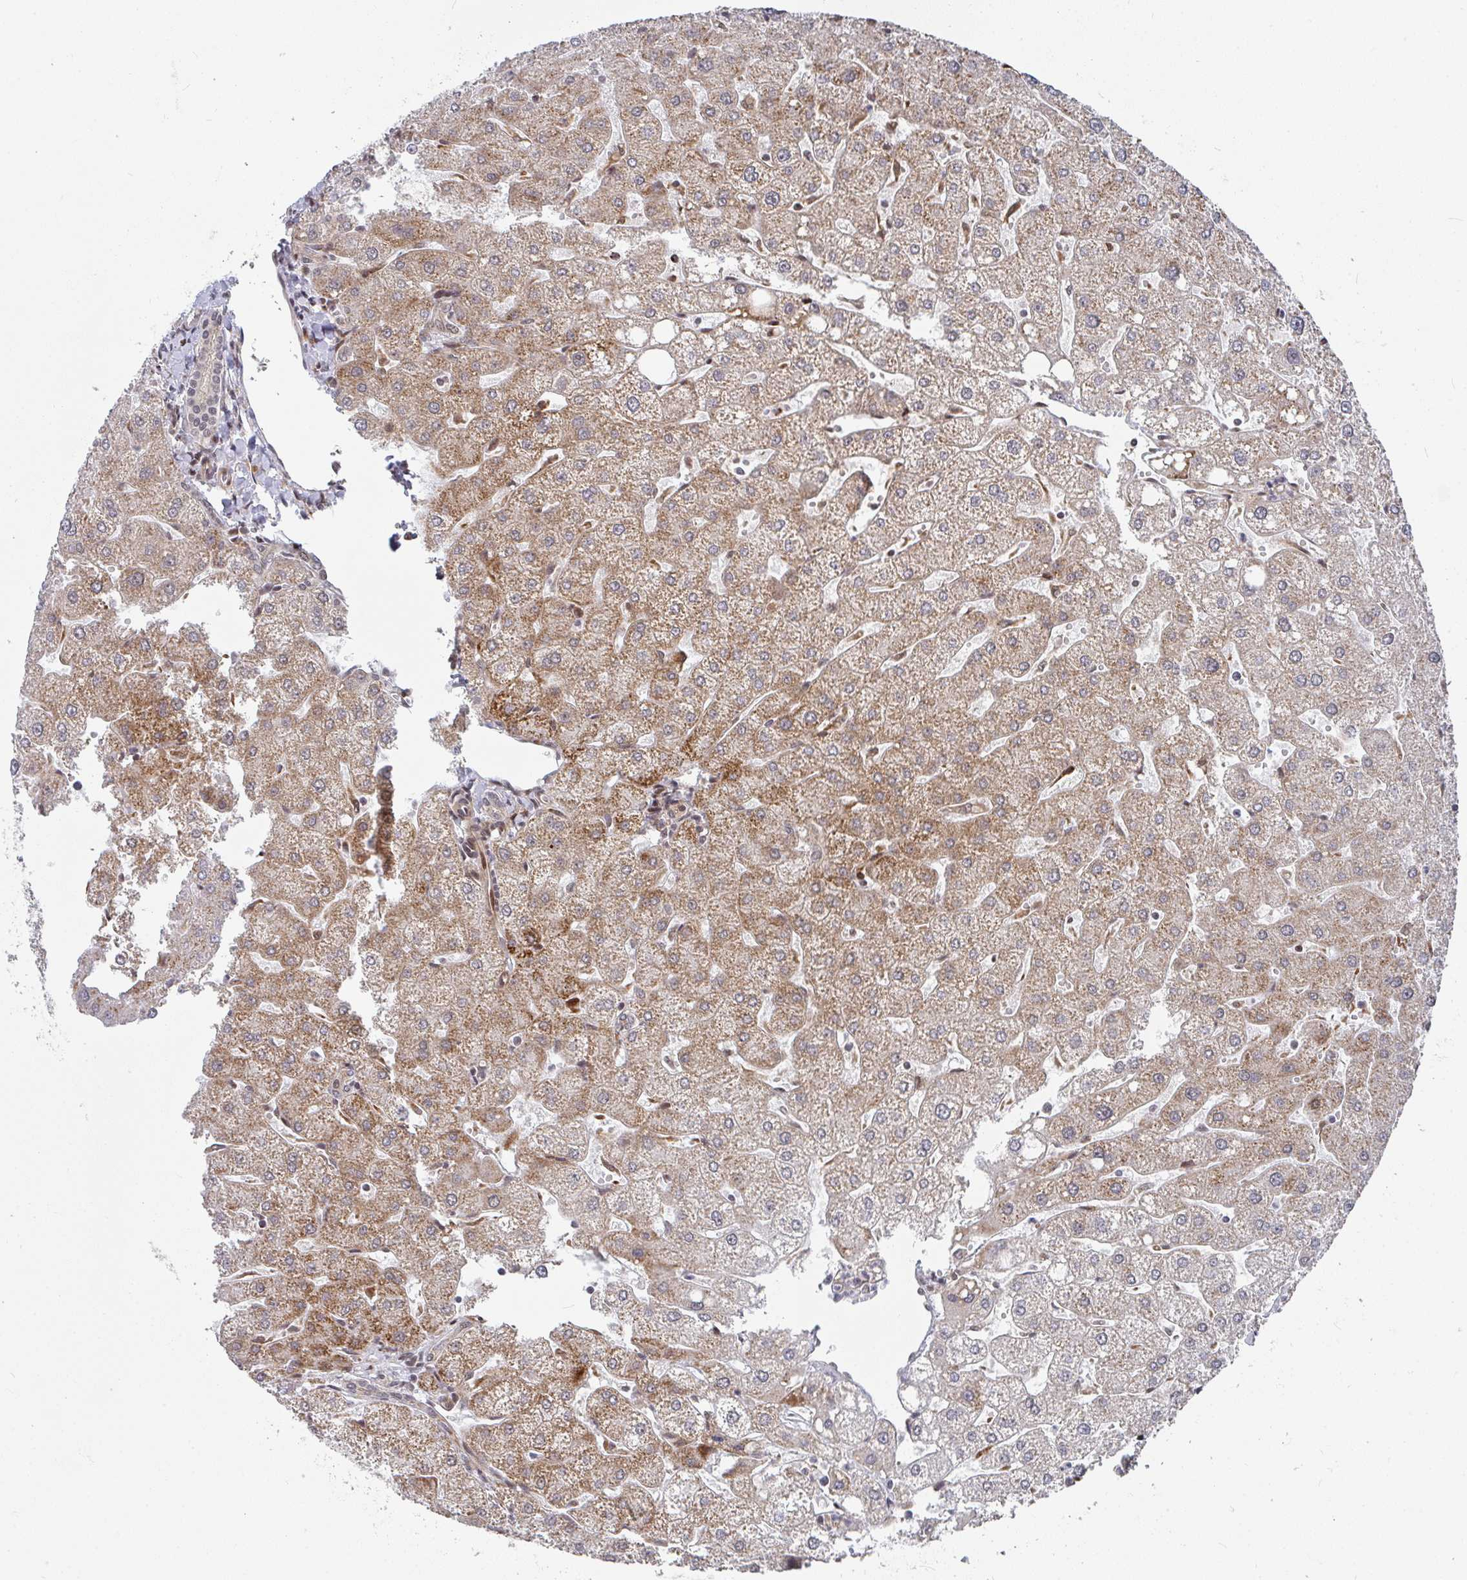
{"staining": {"intensity": "weak", "quantity": "<25%", "location": "cytoplasmic/membranous"}, "tissue": "liver", "cell_type": "Cholangiocytes", "image_type": "normal", "snomed": [{"axis": "morphology", "description": "Normal tissue, NOS"}, {"axis": "topography", "description": "Liver"}], "caption": "A micrograph of liver stained for a protein exhibits no brown staining in cholangiocytes. Brightfield microscopy of immunohistochemistry (IHC) stained with DAB (brown) and hematoxylin (blue), captured at high magnification.", "gene": "RBBP5", "patient": {"sex": "male", "age": 67}}